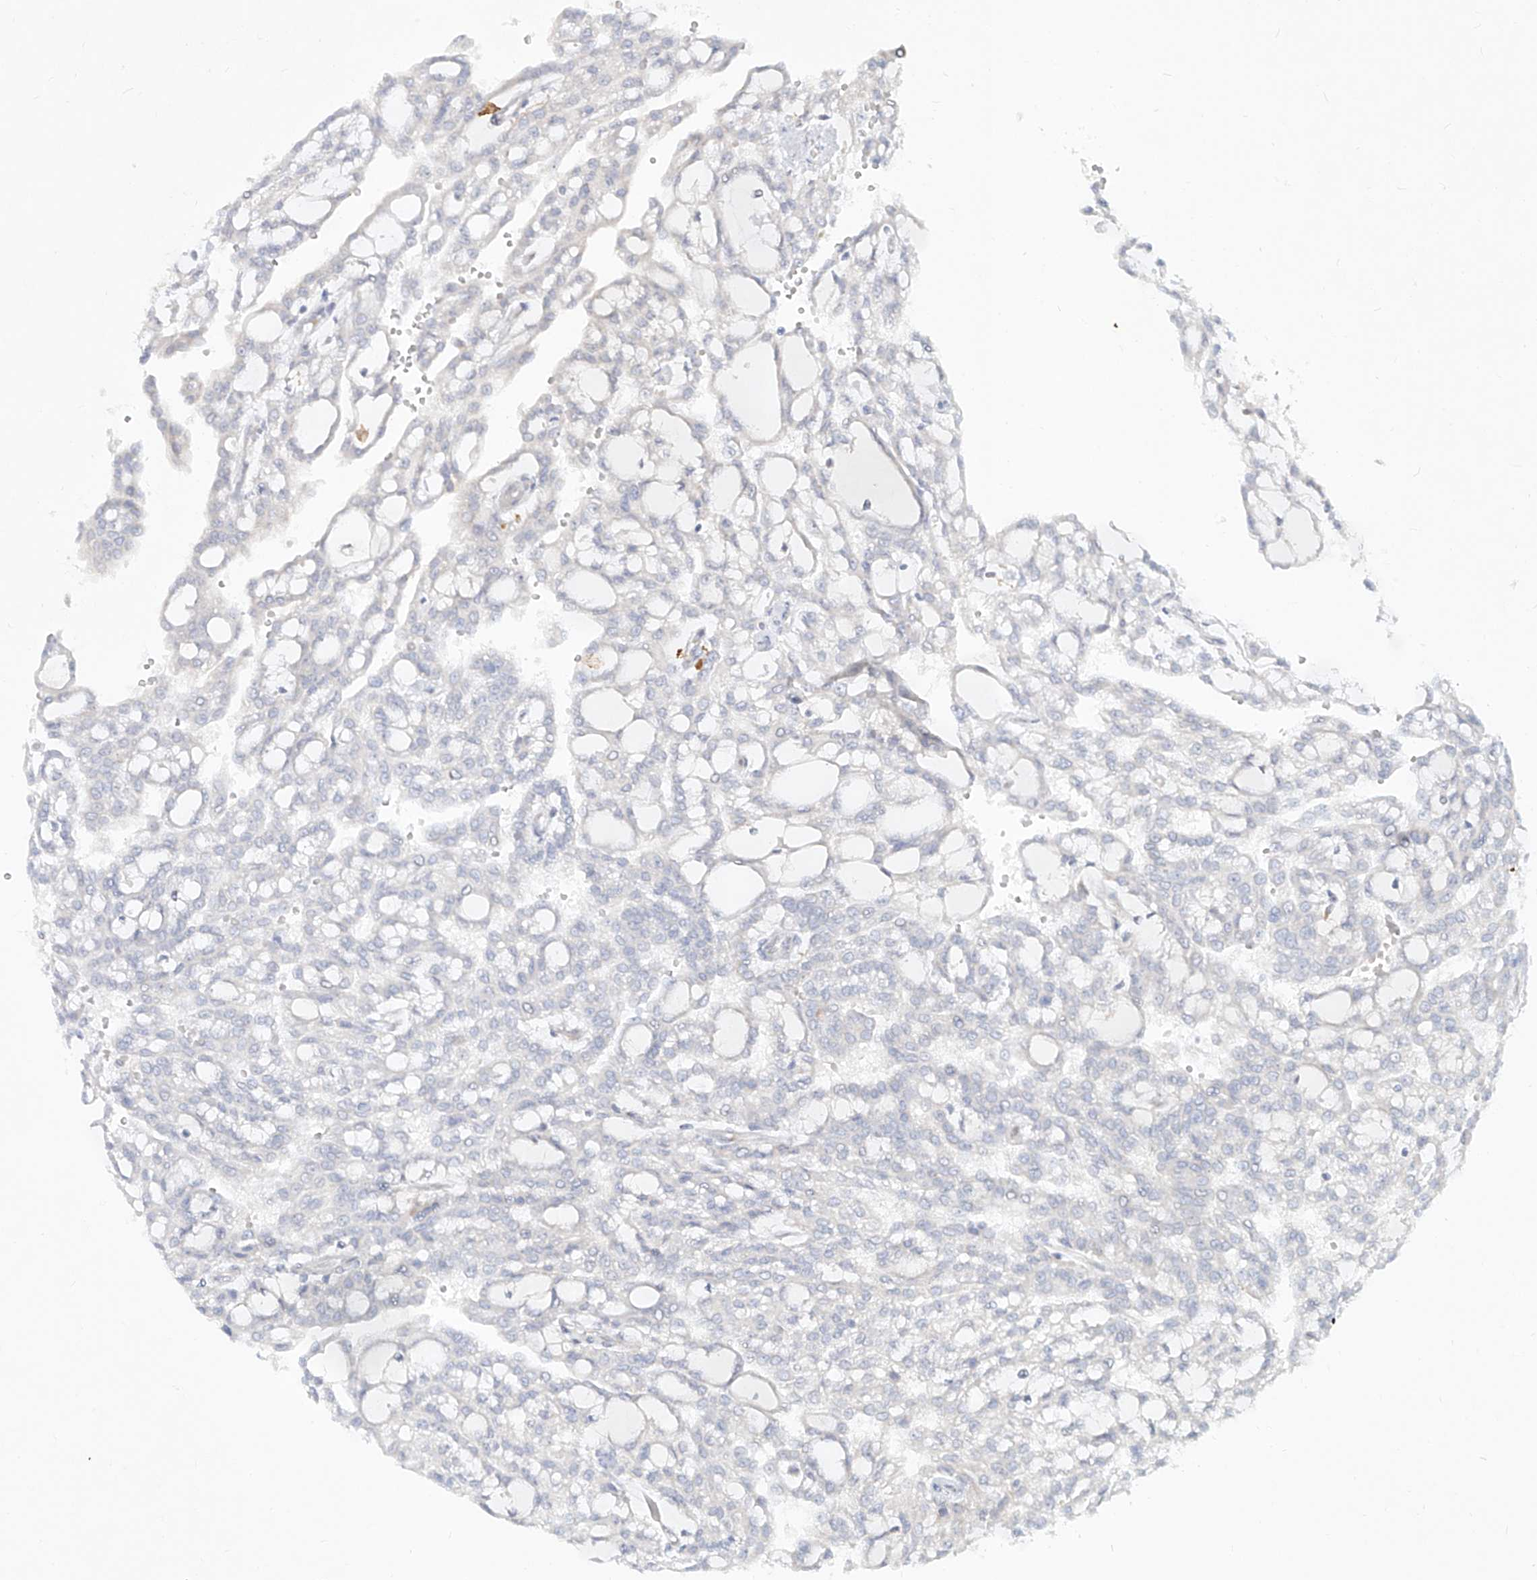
{"staining": {"intensity": "negative", "quantity": "none", "location": "none"}, "tissue": "renal cancer", "cell_type": "Tumor cells", "image_type": "cancer", "snomed": [{"axis": "morphology", "description": "Adenocarcinoma, NOS"}, {"axis": "topography", "description": "Kidney"}], "caption": "Micrograph shows no significant protein expression in tumor cells of renal adenocarcinoma. (Brightfield microscopy of DAB immunohistochemistry (IHC) at high magnification).", "gene": "CD209", "patient": {"sex": "male", "age": 63}}